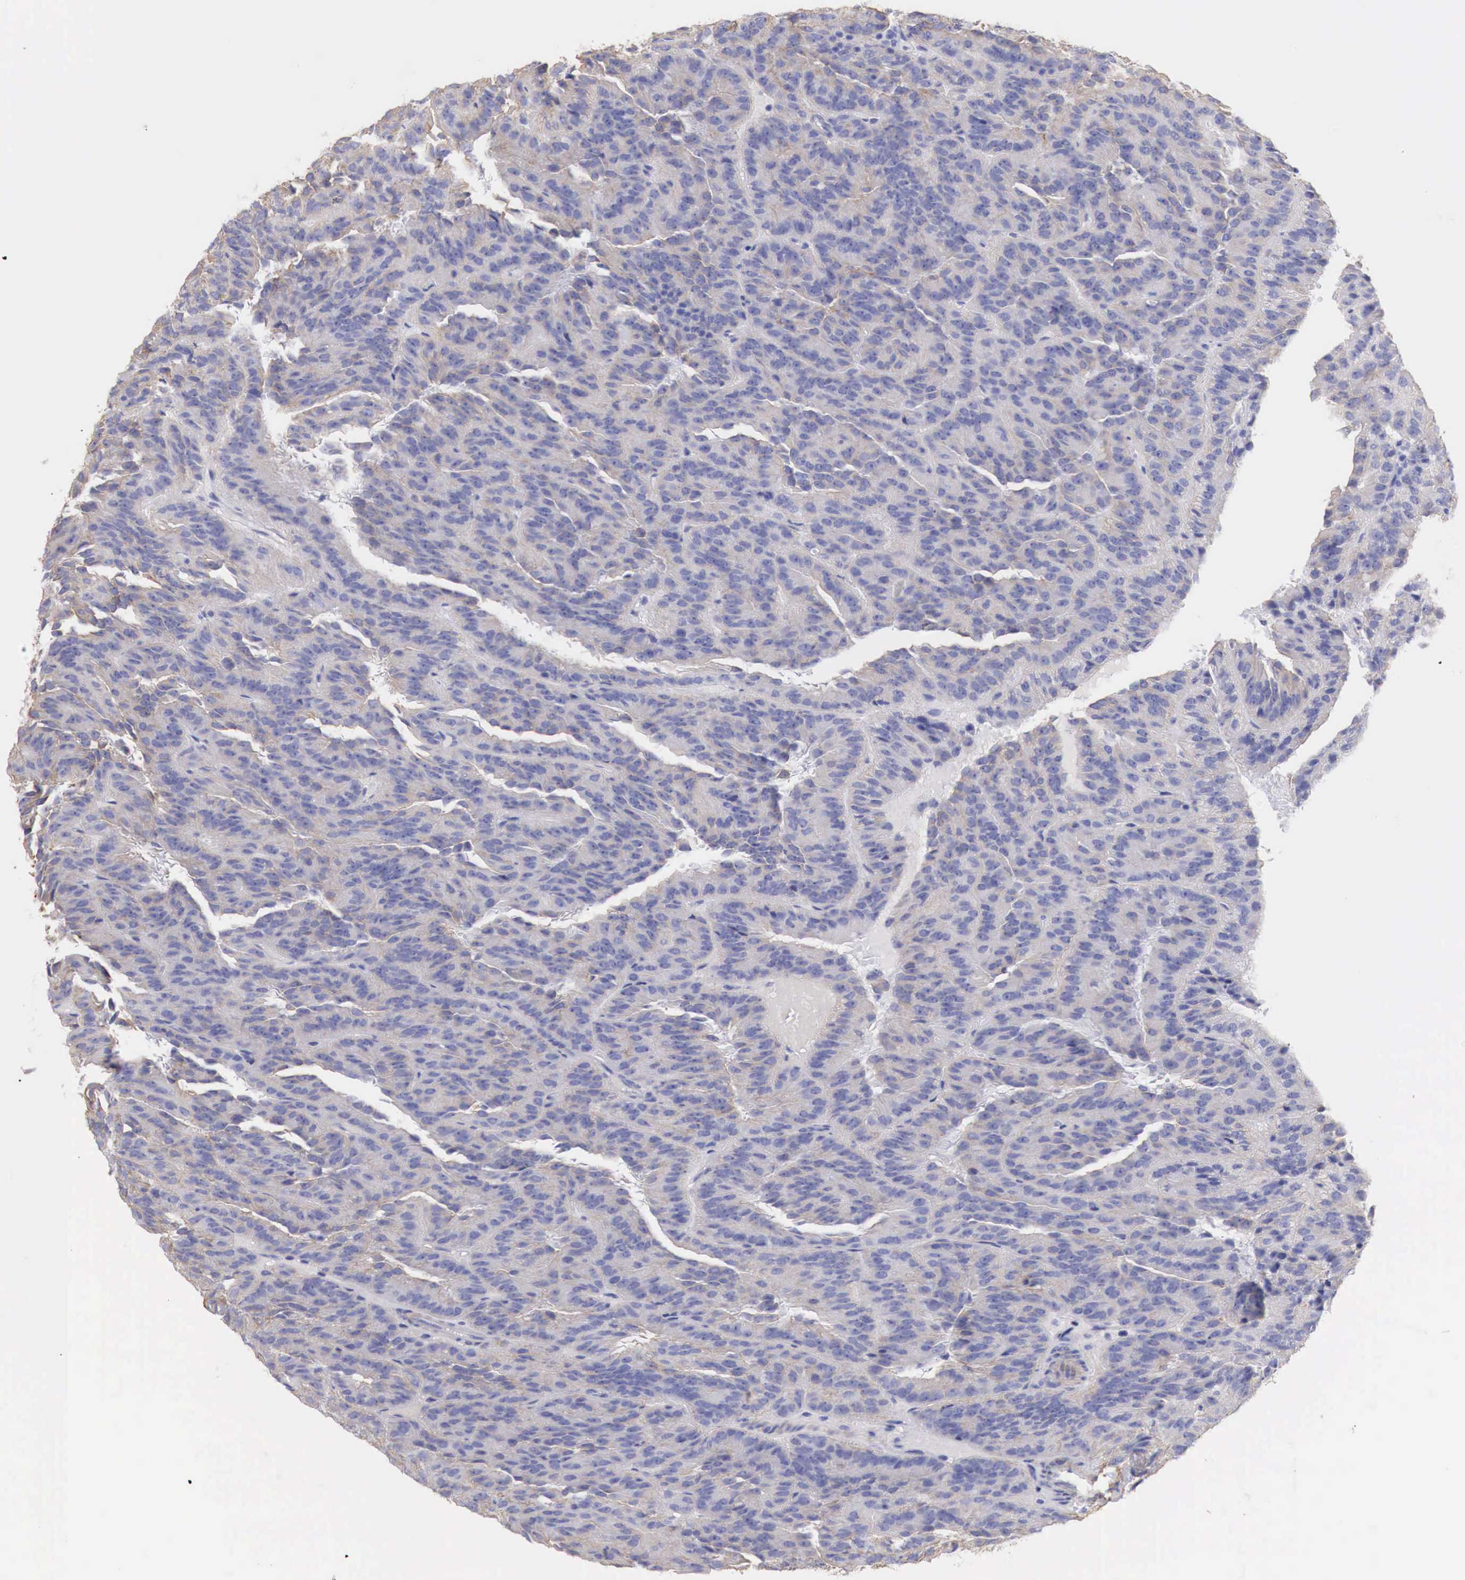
{"staining": {"intensity": "weak", "quantity": ">75%", "location": "cytoplasmic/membranous"}, "tissue": "renal cancer", "cell_type": "Tumor cells", "image_type": "cancer", "snomed": [{"axis": "morphology", "description": "Adenocarcinoma, NOS"}, {"axis": "topography", "description": "Kidney"}], "caption": "A photomicrograph showing weak cytoplasmic/membranous positivity in approximately >75% of tumor cells in renal cancer, as visualized by brown immunohistochemical staining.", "gene": "TPM1", "patient": {"sex": "male", "age": 46}}